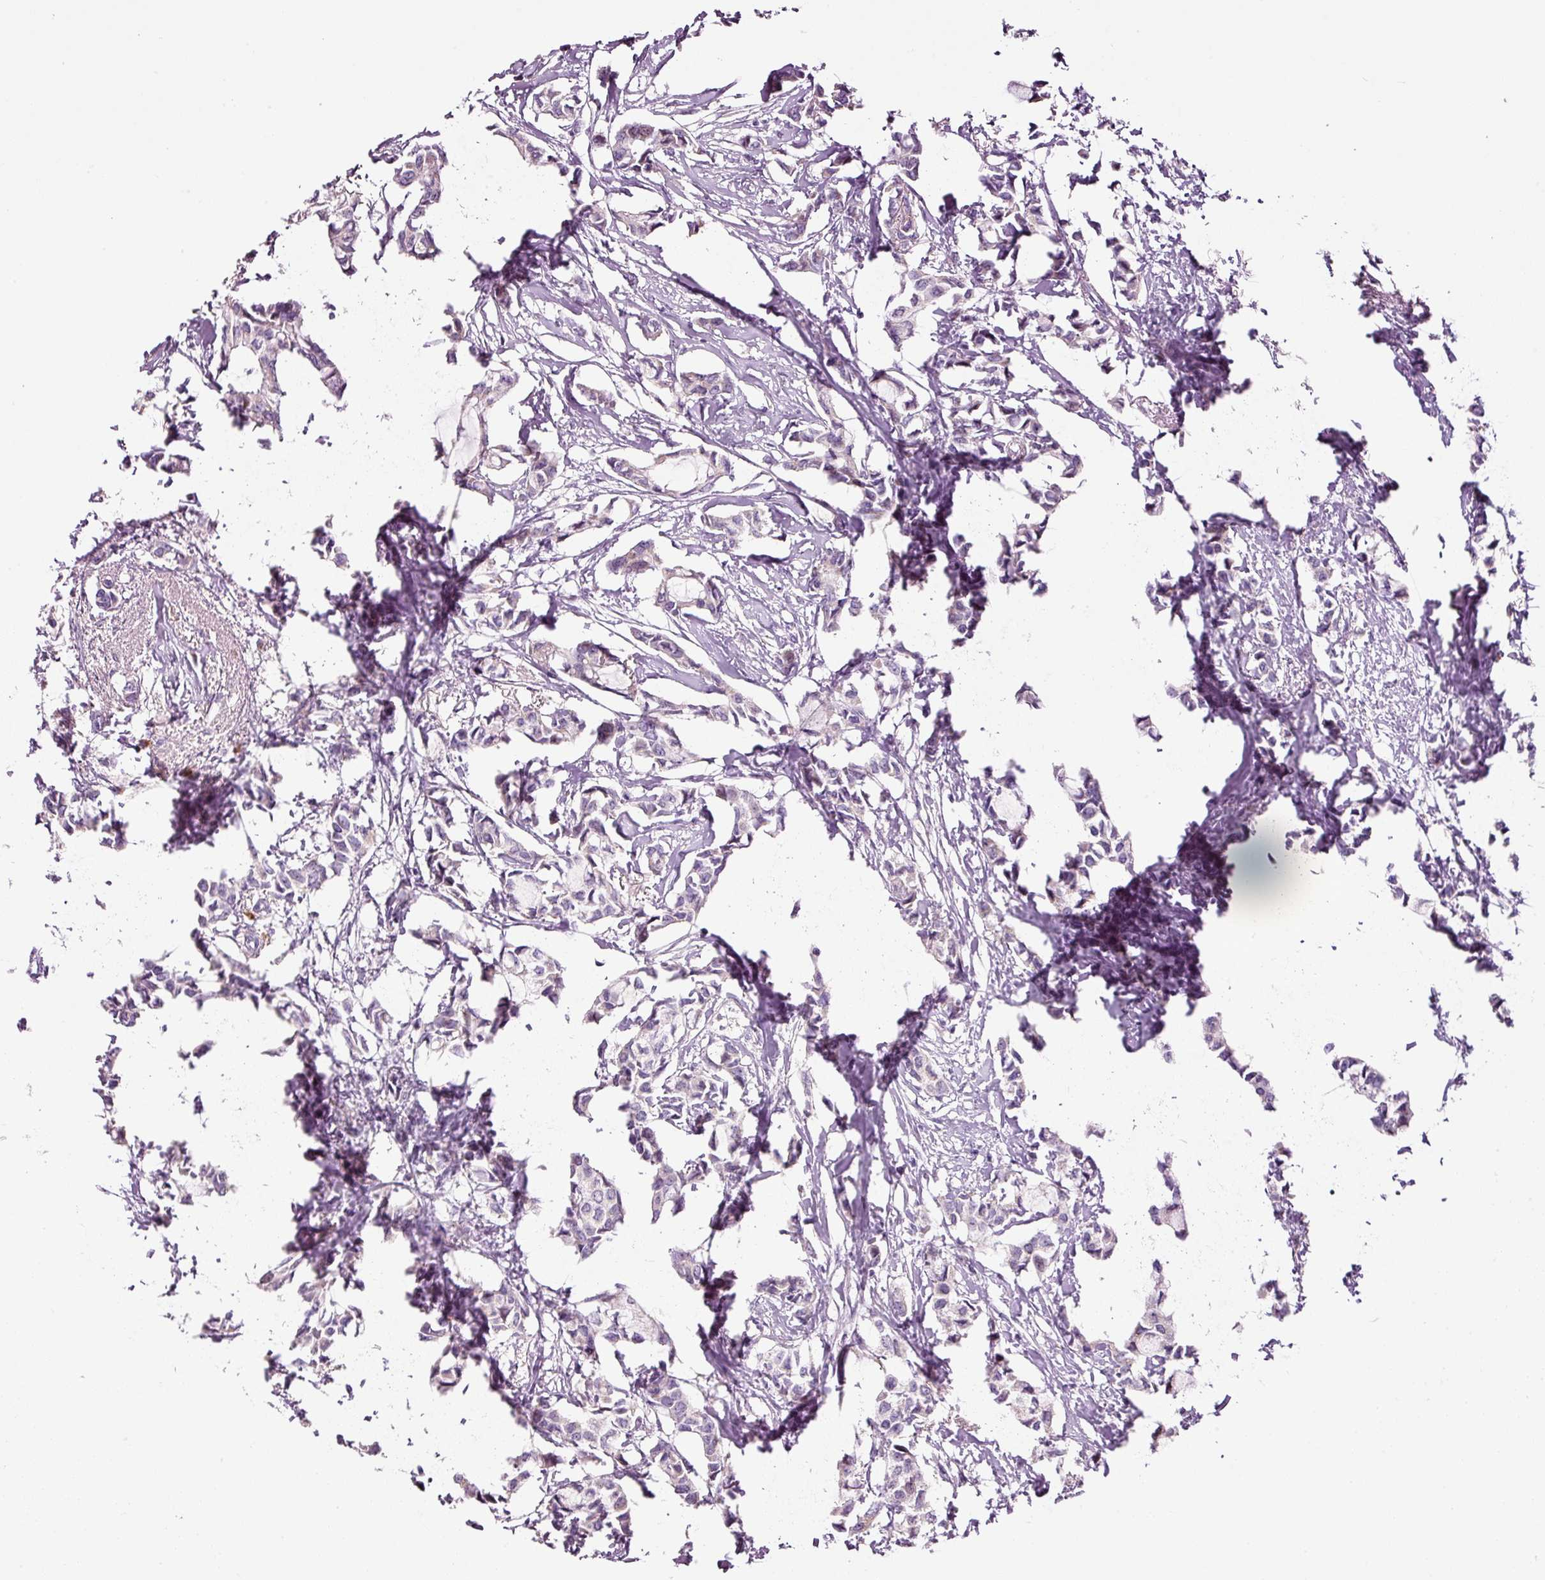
{"staining": {"intensity": "negative", "quantity": "none", "location": "none"}, "tissue": "breast cancer", "cell_type": "Tumor cells", "image_type": "cancer", "snomed": [{"axis": "morphology", "description": "Duct carcinoma"}, {"axis": "topography", "description": "Breast"}], "caption": "This is a image of IHC staining of breast cancer, which shows no staining in tumor cells. (DAB immunohistochemistry, high magnification).", "gene": "KLF1", "patient": {"sex": "female", "age": 73}}